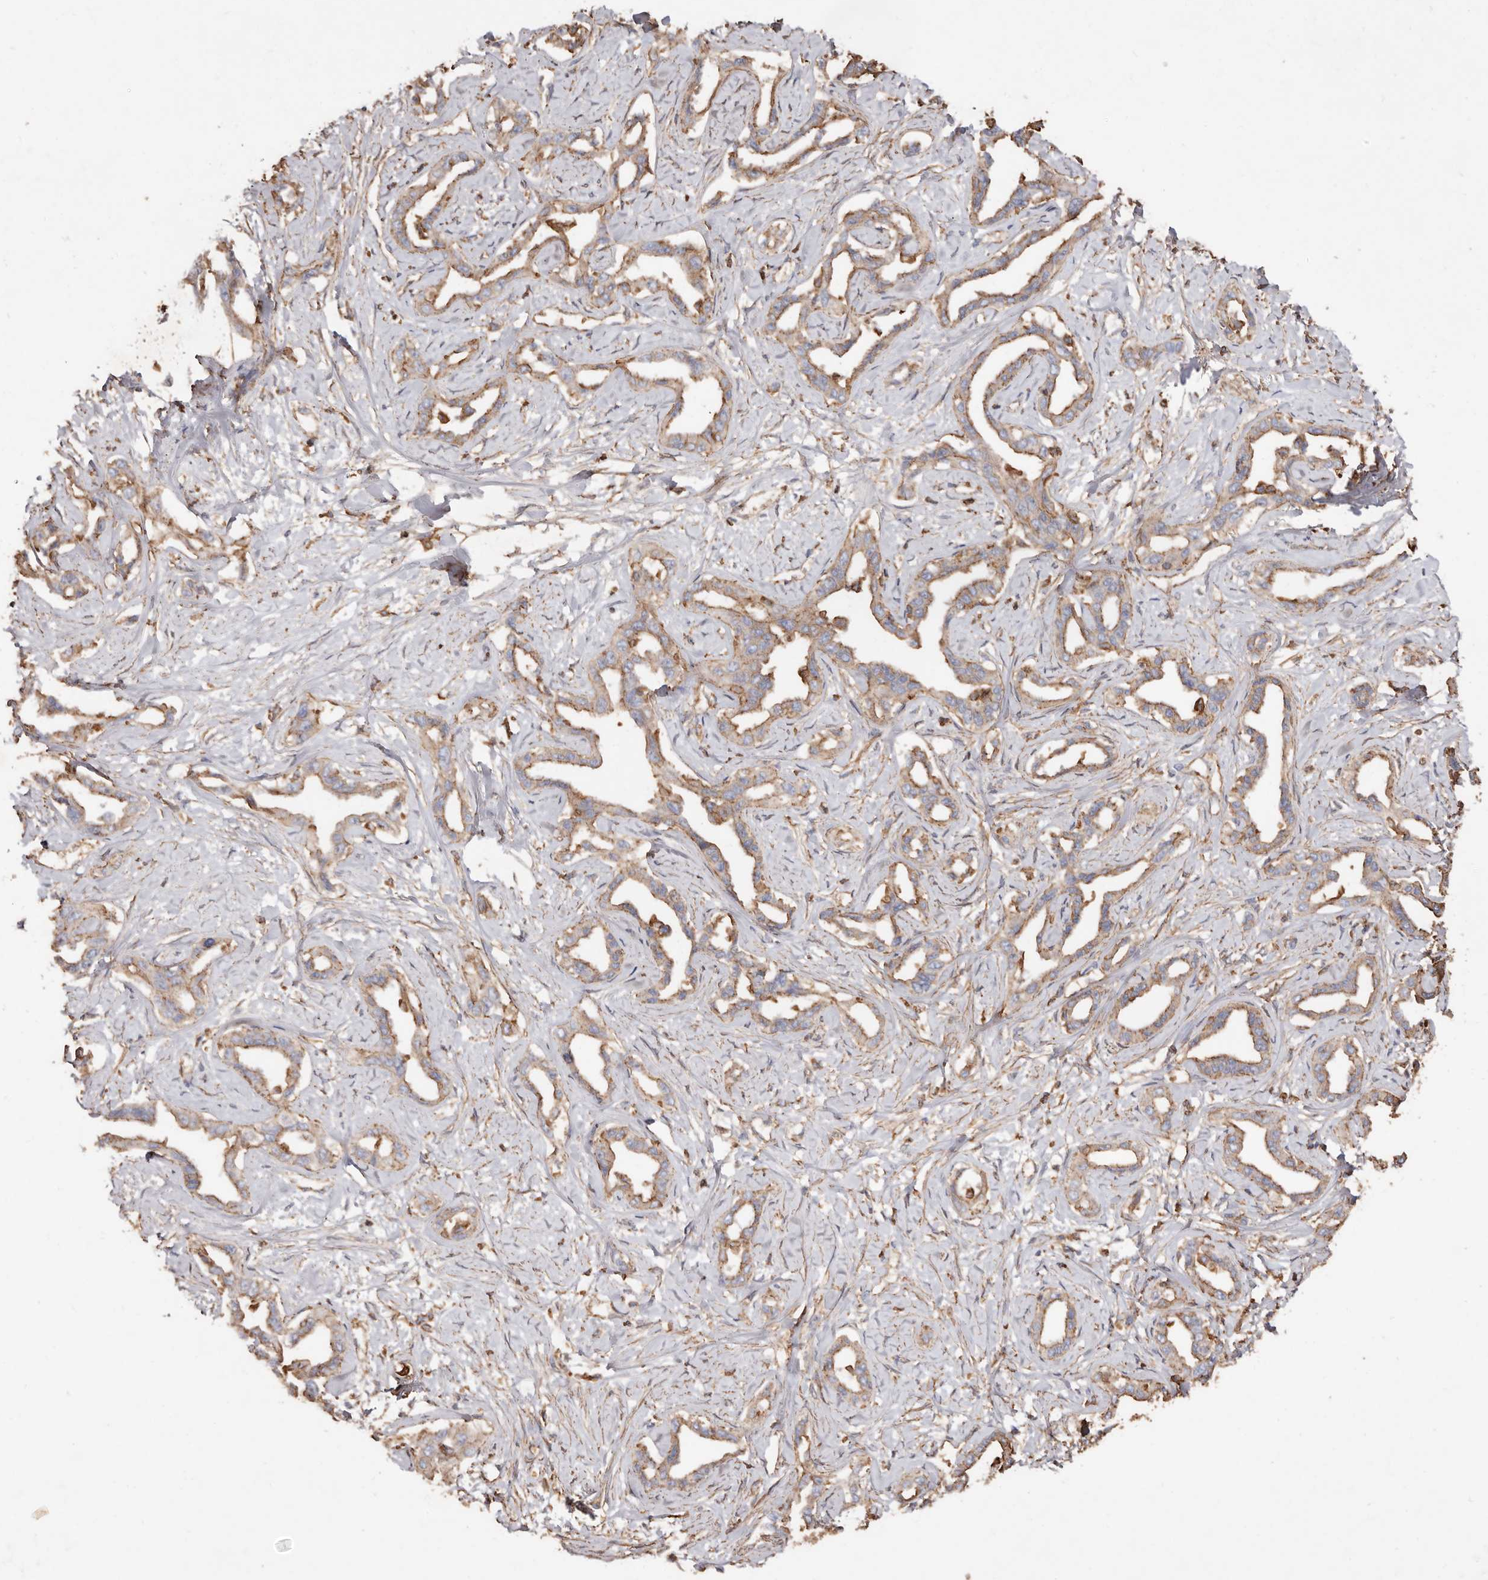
{"staining": {"intensity": "moderate", "quantity": ">75%", "location": "cytoplasmic/membranous"}, "tissue": "liver cancer", "cell_type": "Tumor cells", "image_type": "cancer", "snomed": [{"axis": "morphology", "description": "Cholangiocarcinoma"}, {"axis": "topography", "description": "Liver"}], "caption": "DAB immunohistochemical staining of liver cholangiocarcinoma reveals moderate cytoplasmic/membranous protein staining in approximately >75% of tumor cells.", "gene": "COQ8B", "patient": {"sex": "male", "age": 59}}